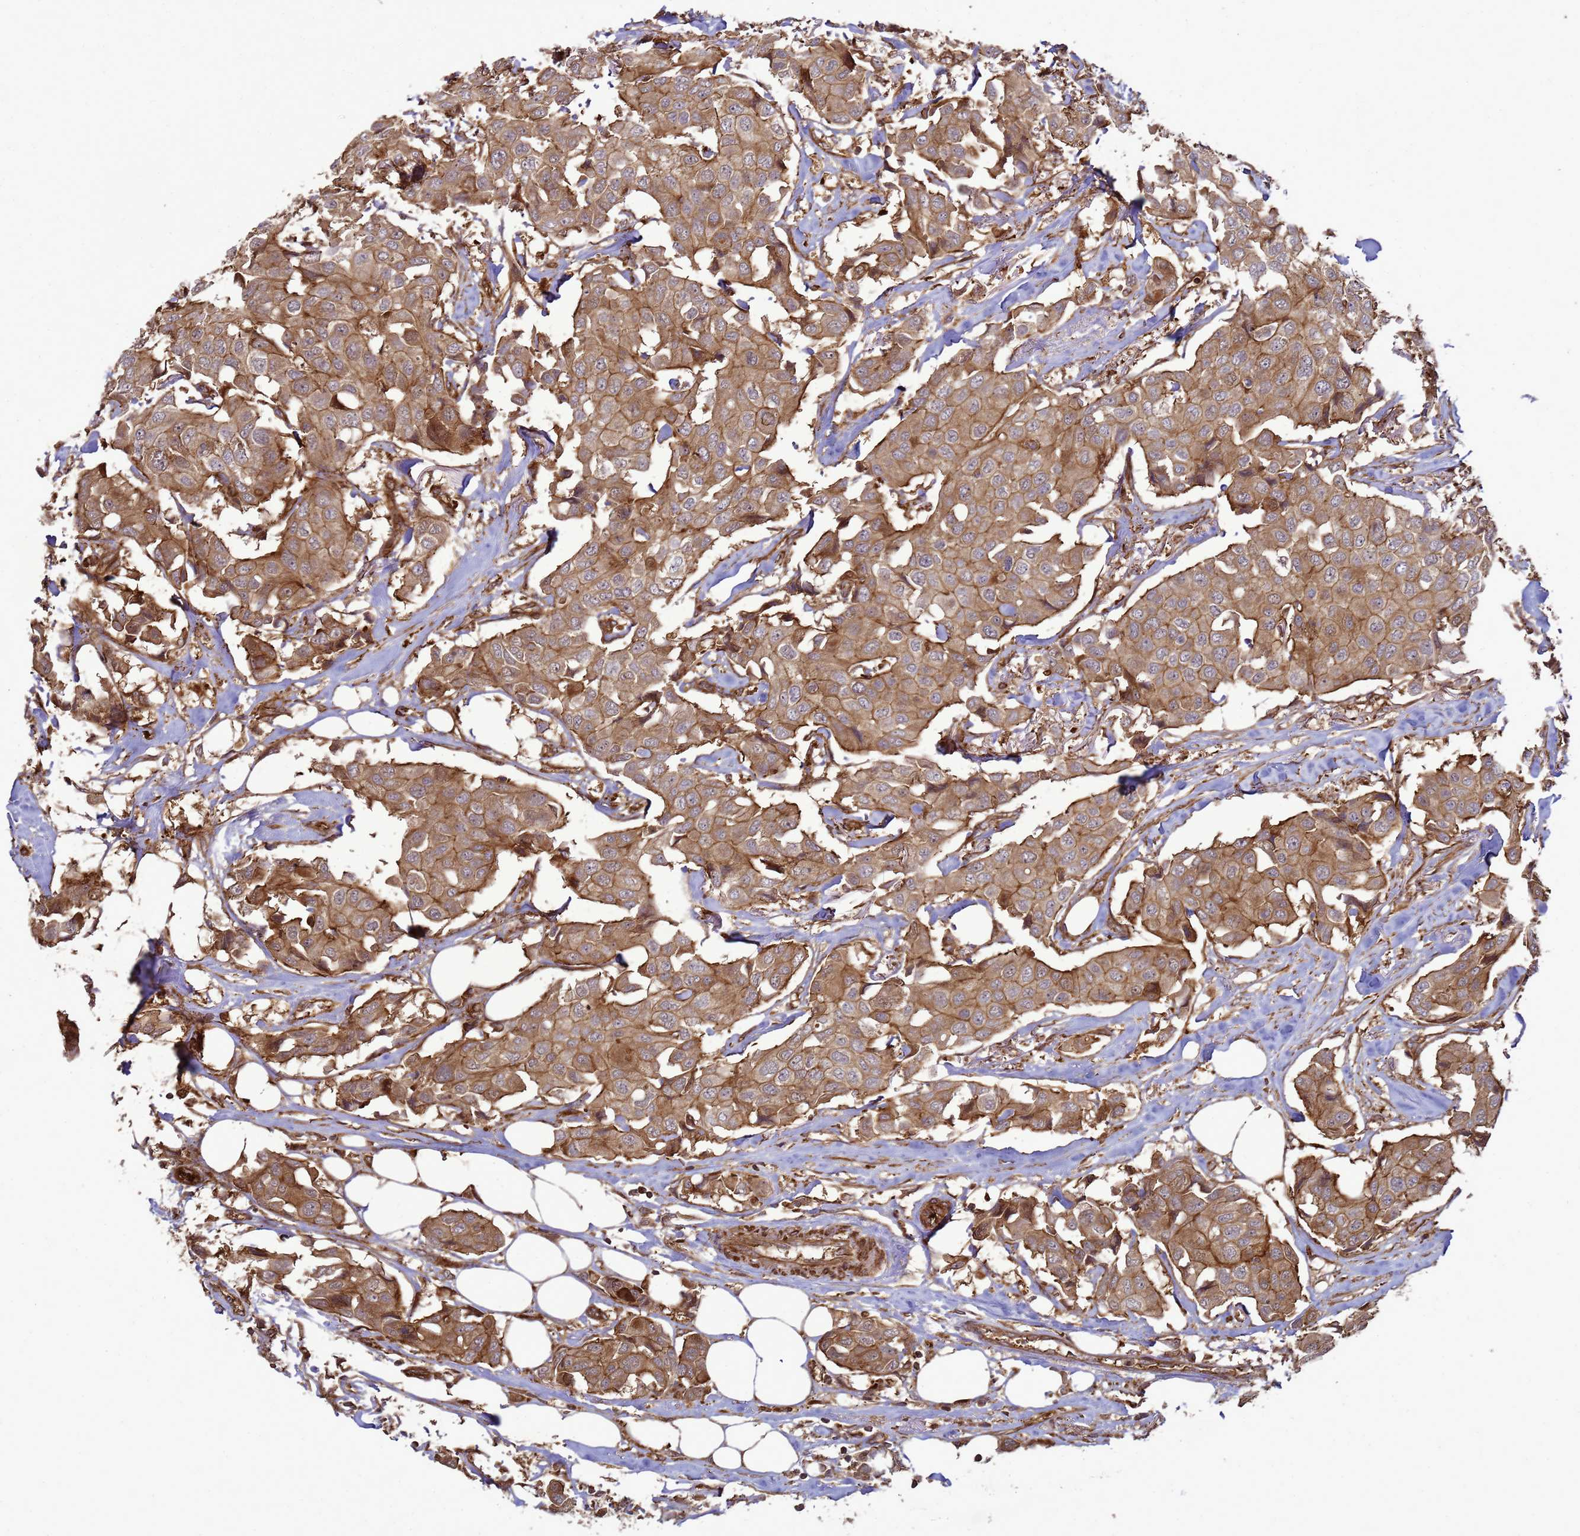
{"staining": {"intensity": "moderate", "quantity": ">75%", "location": "cytoplasmic/membranous"}, "tissue": "breast cancer", "cell_type": "Tumor cells", "image_type": "cancer", "snomed": [{"axis": "morphology", "description": "Duct carcinoma"}, {"axis": "topography", "description": "Breast"}], "caption": "IHC micrograph of neoplastic tissue: breast infiltrating ductal carcinoma stained using IHC exhibits medium levels of moderate protein expression localized specifically in the cytoplasmic/membranous of tumor cells, appearing as a cytoplasmic/membranous brown color.", "gene": "CNOT1", "patient": {"sex": "female", "age": 80}}